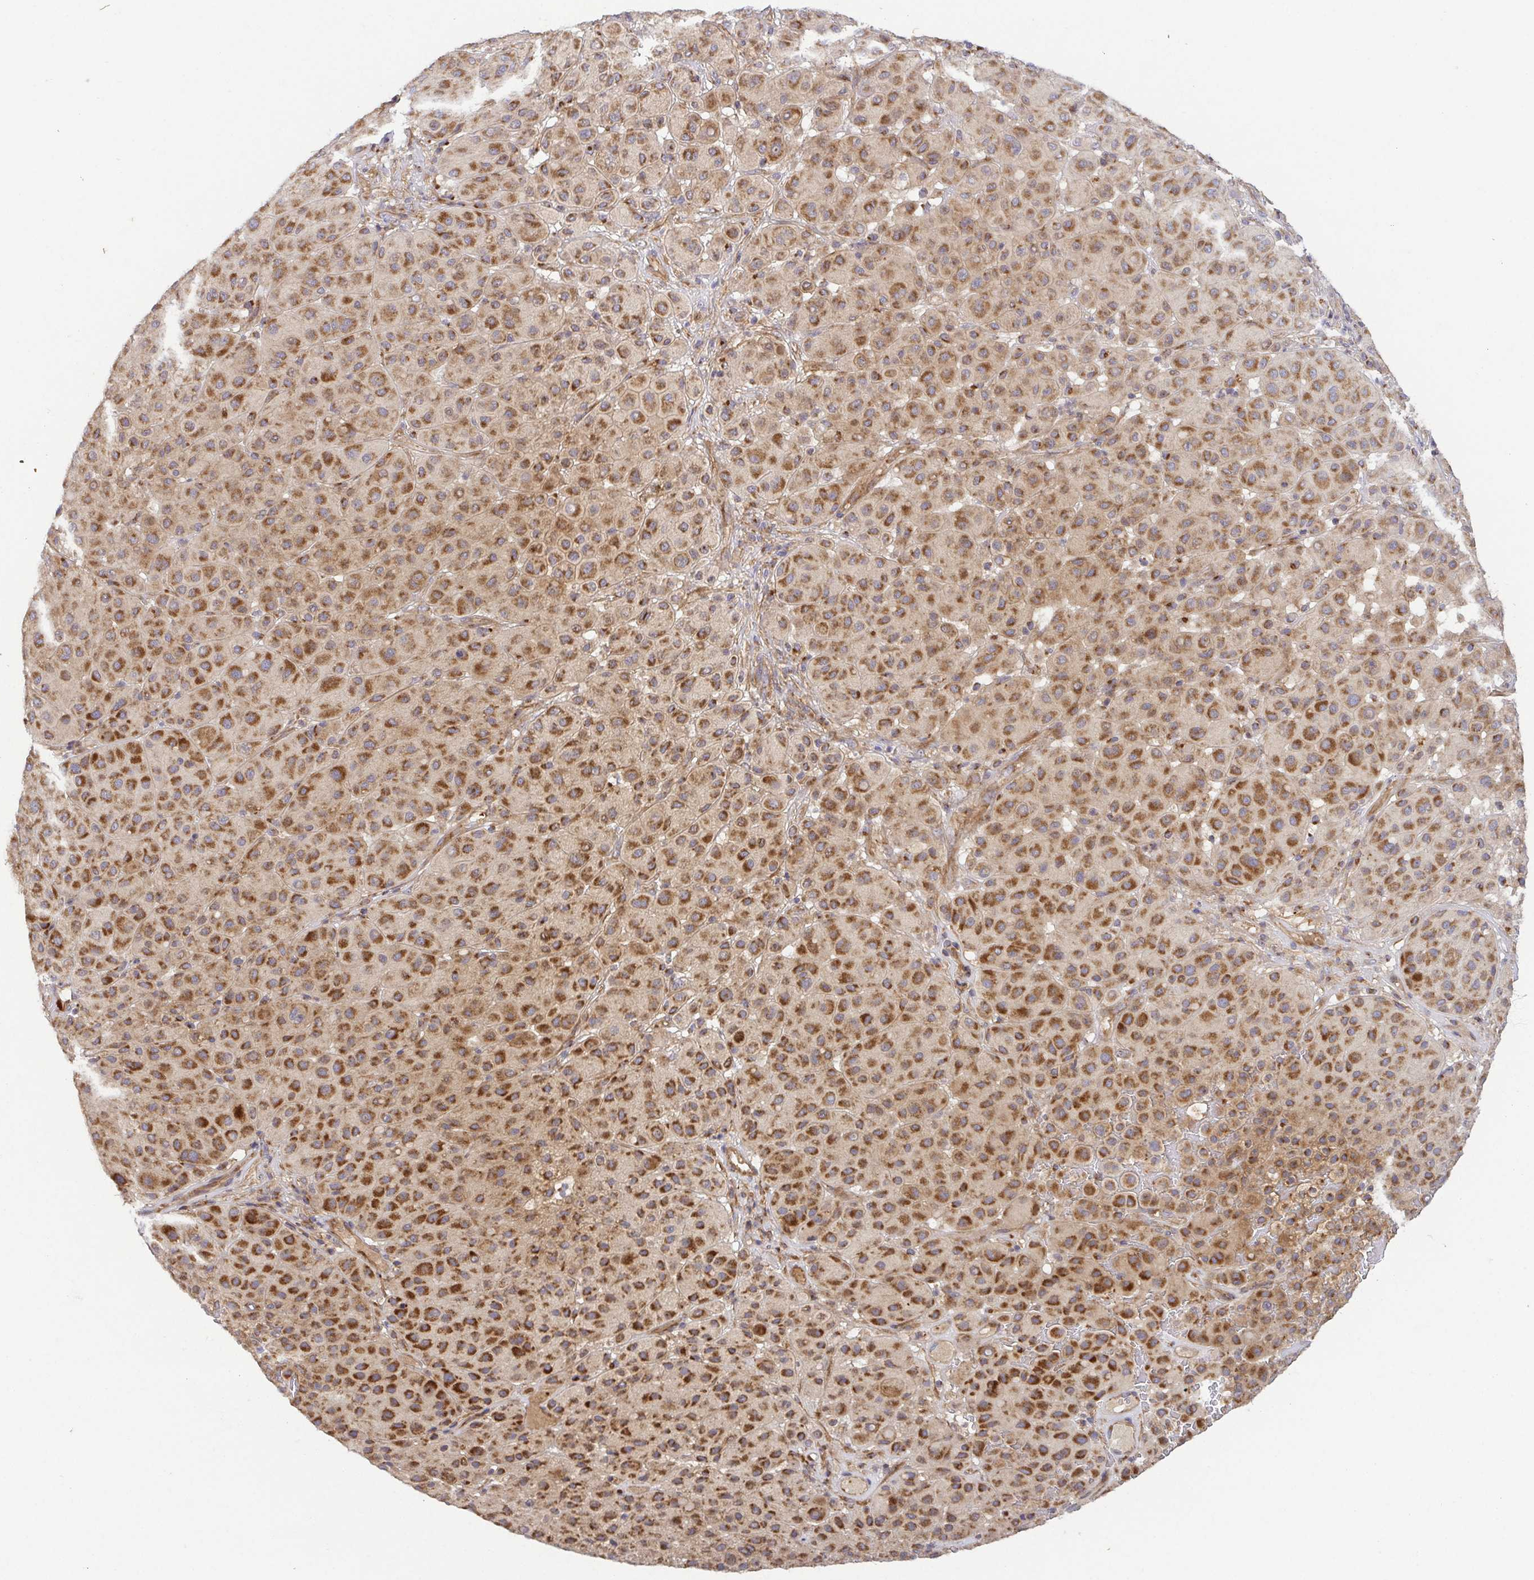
{"staining": {"intensity": "strong", "quantity": ">75%", "location": "cytoplasmic/membranous"}, "tissue": "melanoma", "cell_type": "Tumor cells", "image_type": "cancer", "snomed": [{"axis": "morphology", "description": "Malignant melanoma, Metastatic site"}, {"axis": "topography", "description": "Smooth muscle"}], "caption": "Brown immunohistochemical staining in human malignant melanoma (metastatic site) displays strong cytoplasmic/membranous positivity in approximately >75% of tumor cells.", "gene": "TM9SF4", "patient": {"sex": "male", "age": 41}}